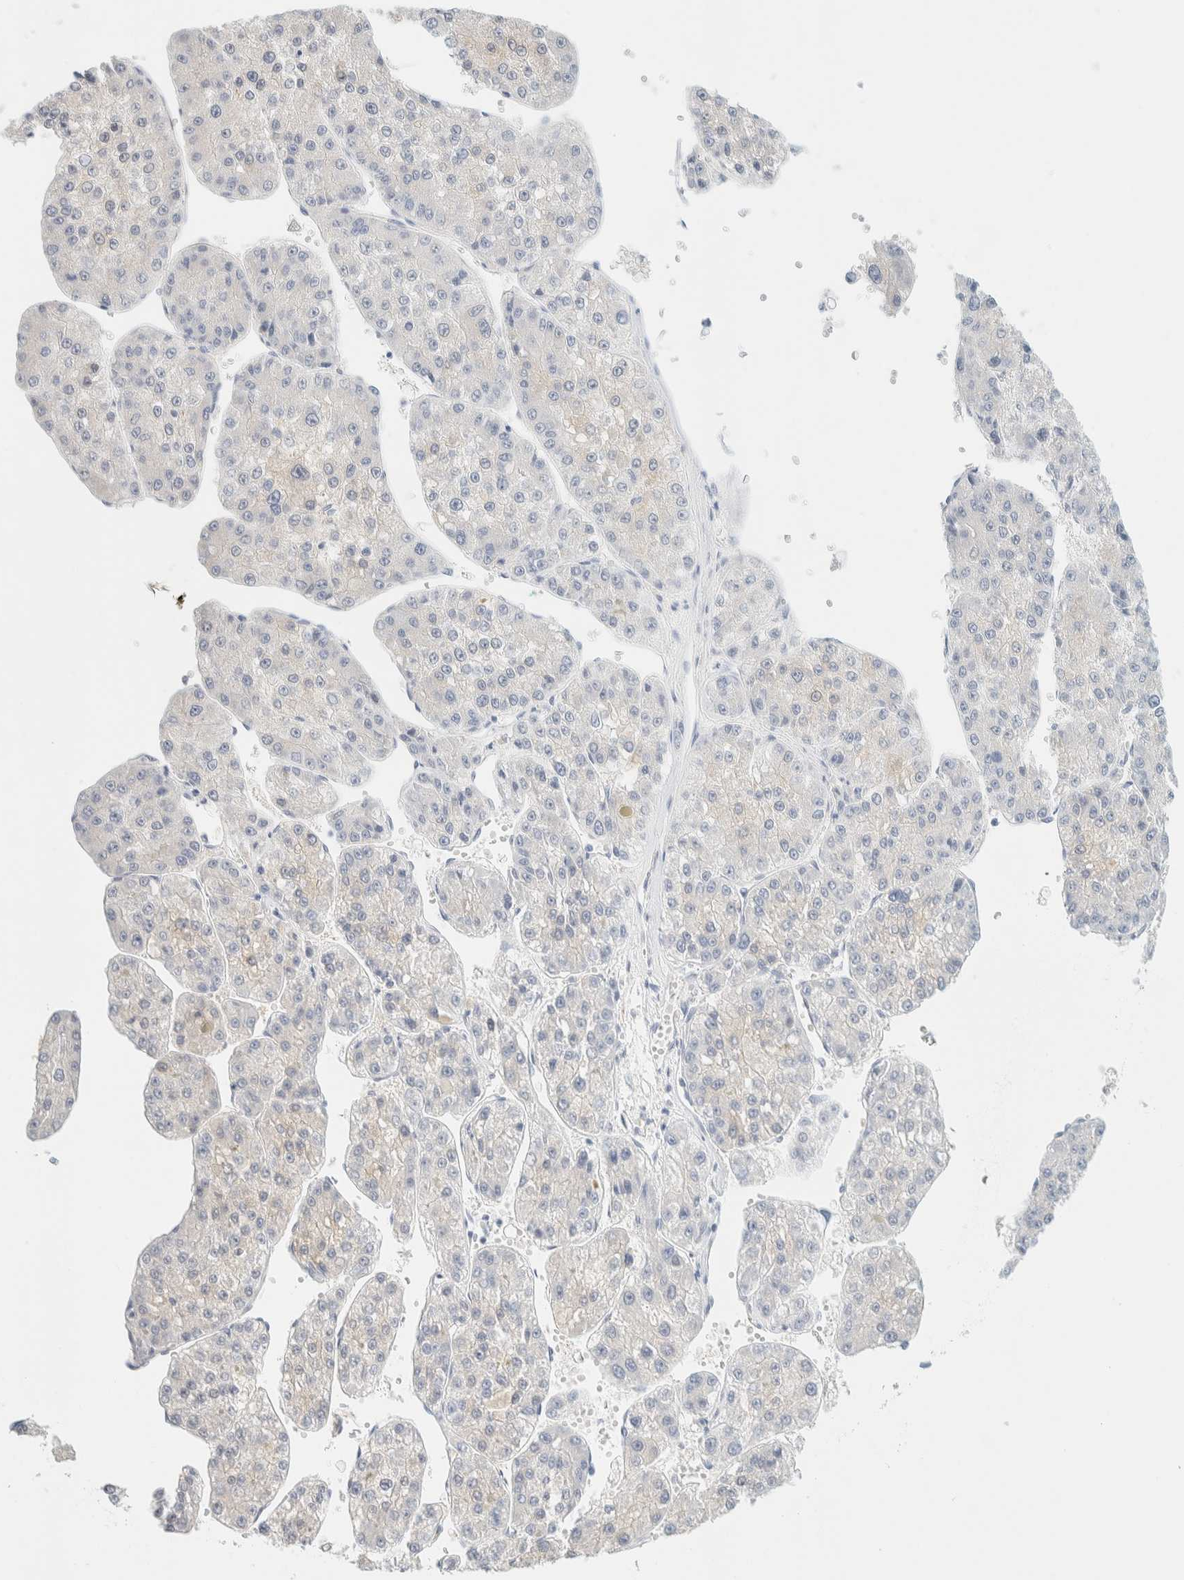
{"staining": {"intensity": "negative", "quantity": "none", "location": "none"}, "tissue": "liver cancer", "cell_type": "Tumor cells", "image_type": "cancer", "snomed": [{"axis": "morphology", "description": "Carcinoma, Hepatocellular, NOS"}, {"axis": "topography", "description": "Liver"}], "caption": "Immunohistochemistry (IHC) image of human liver hepatocellular carcinoma stained for a protein (brown), which demonstrates no expression in tumor cells.", "gene": "AFMID", "patient": {"sex": "female", "age": 73}}